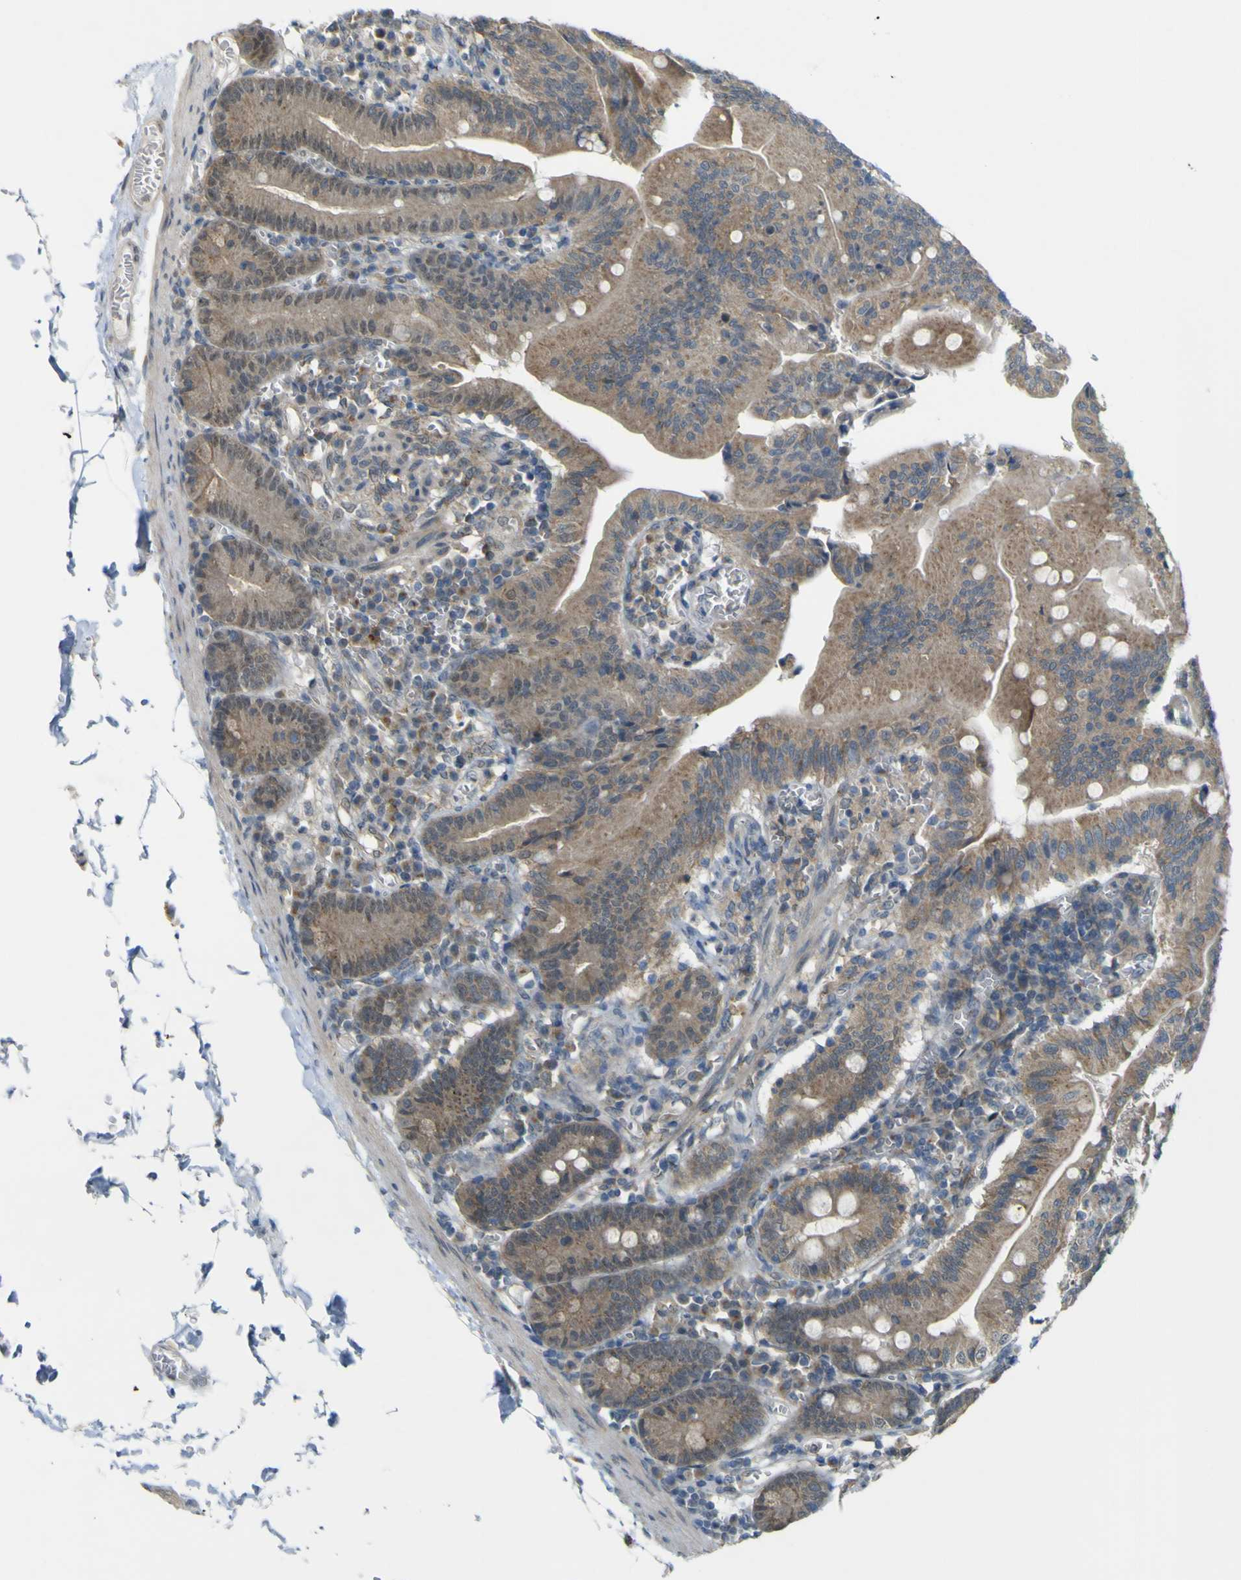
{"staining": {"intensity": "moderate", "quantity": ">75%", "location": "cytoplasmic/membranous"}, "tissue": "small intestine", "cell_type": "Glandular cells", "image_type": "normal", "snomed": [{"axis": "morphology", "description": "Normal tissue, NOS"}, {"axis": "topography", "description": "Small intestine"}], "caption": "Small intestine stained with immunohistochemistry shows moderate cytoplasmic/membranous expression in about >75% of glandular cells.", "gene": "IGF2R", "patient": {"sex": "male", "age": 71}}